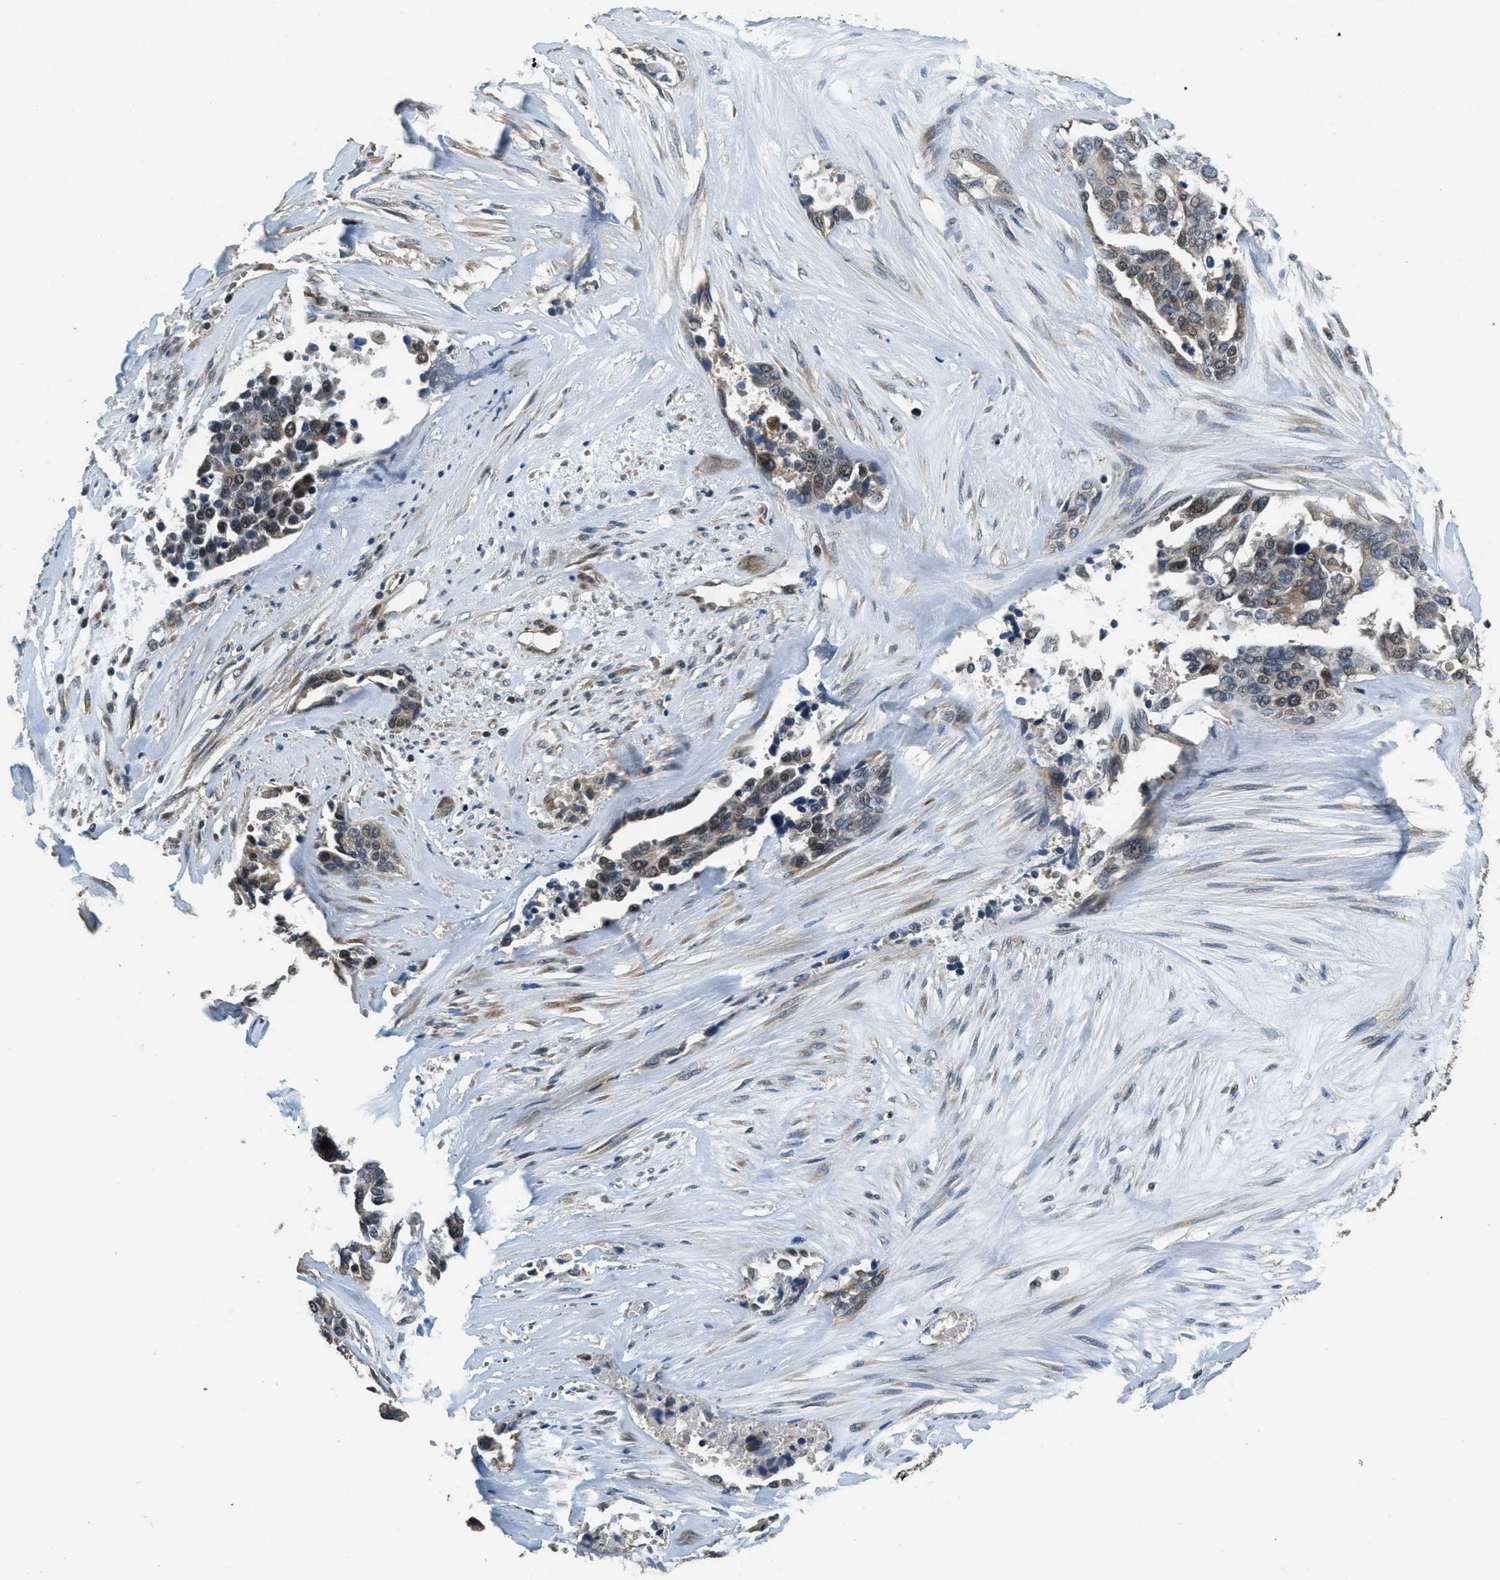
{"staining": {"intensity": "moderate", "quantity": "25%-75%", "location": "nuclear"}, "tissue": "ovarian cancer", "cell_type": "Tumor cells", "image_type": "cancer", "snomed": [{"axis": "morphology", "description": "Cystadenocarcinoma, serous, NOS"}, {"axis": "topography", "description": "Ovary"}], "caption": "This photomicrograph displays immunohistochemistry (IHC) staining of ovarian cancer, with medium moderate nuclear staining in about 25%-75% of tumor cells.", "gene": "NAT1", "patient": {"sex": "female", "age": 44}}